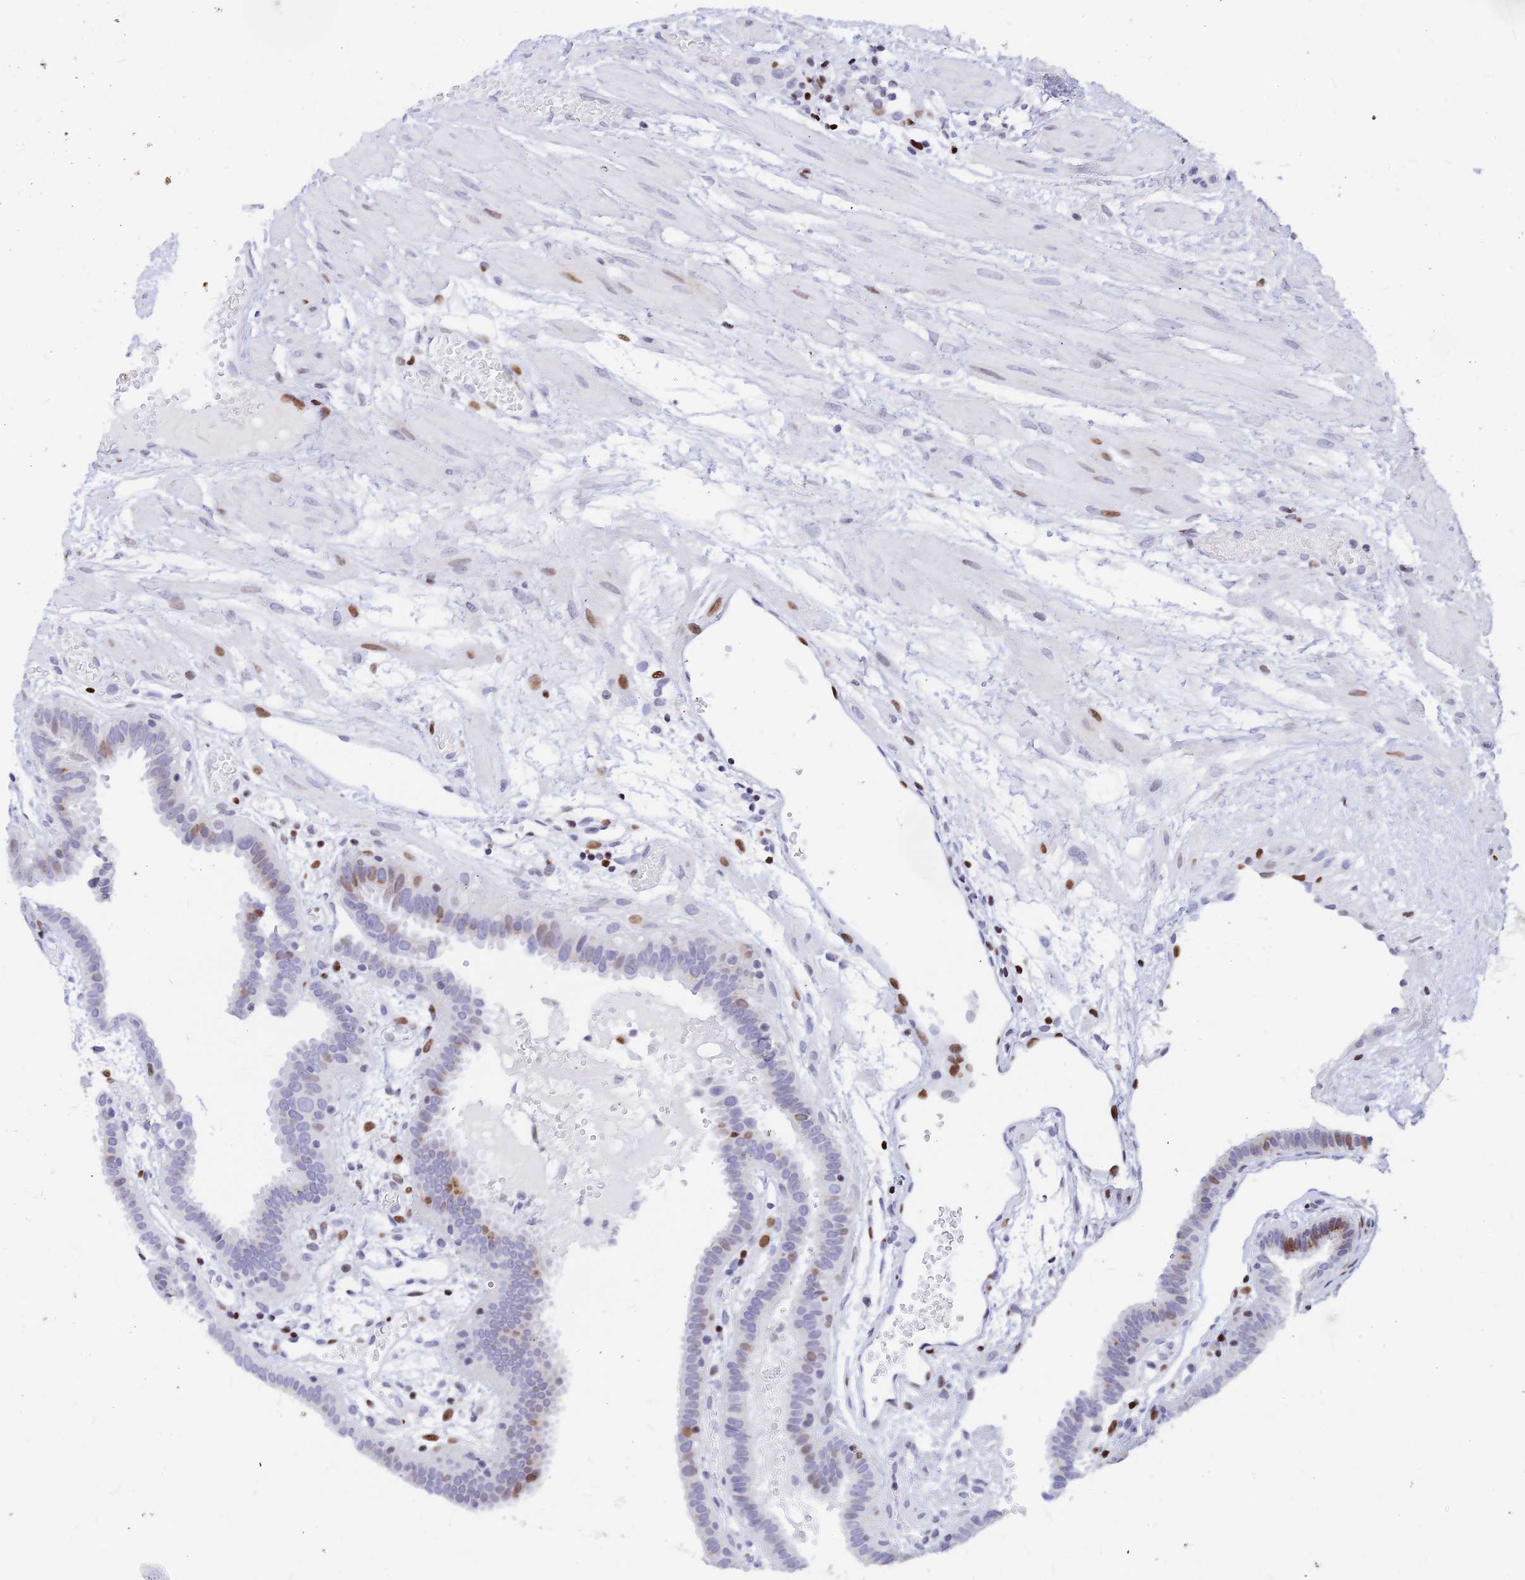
{"staining": {"intensity": "moderate", "quantity": "<25%", "location": "nuclear"}, "tissue": "fallopian tube", "cell_type": "Glandular cells", "image_type": "normal", "snomed": [{"axis": "morphology", "description": "Normal tissue, NOS"}, {"axis": "topography", "description": "Fallopian tube"}], "caption": "Protein expression analysis of unremarkable fallopian tube shows moderate nuclear staining in about <25% of glandular cells. Nuclei are stained in blue.", "gene": "PRPS1", "patient": {"sex": "female", "age": 37}}